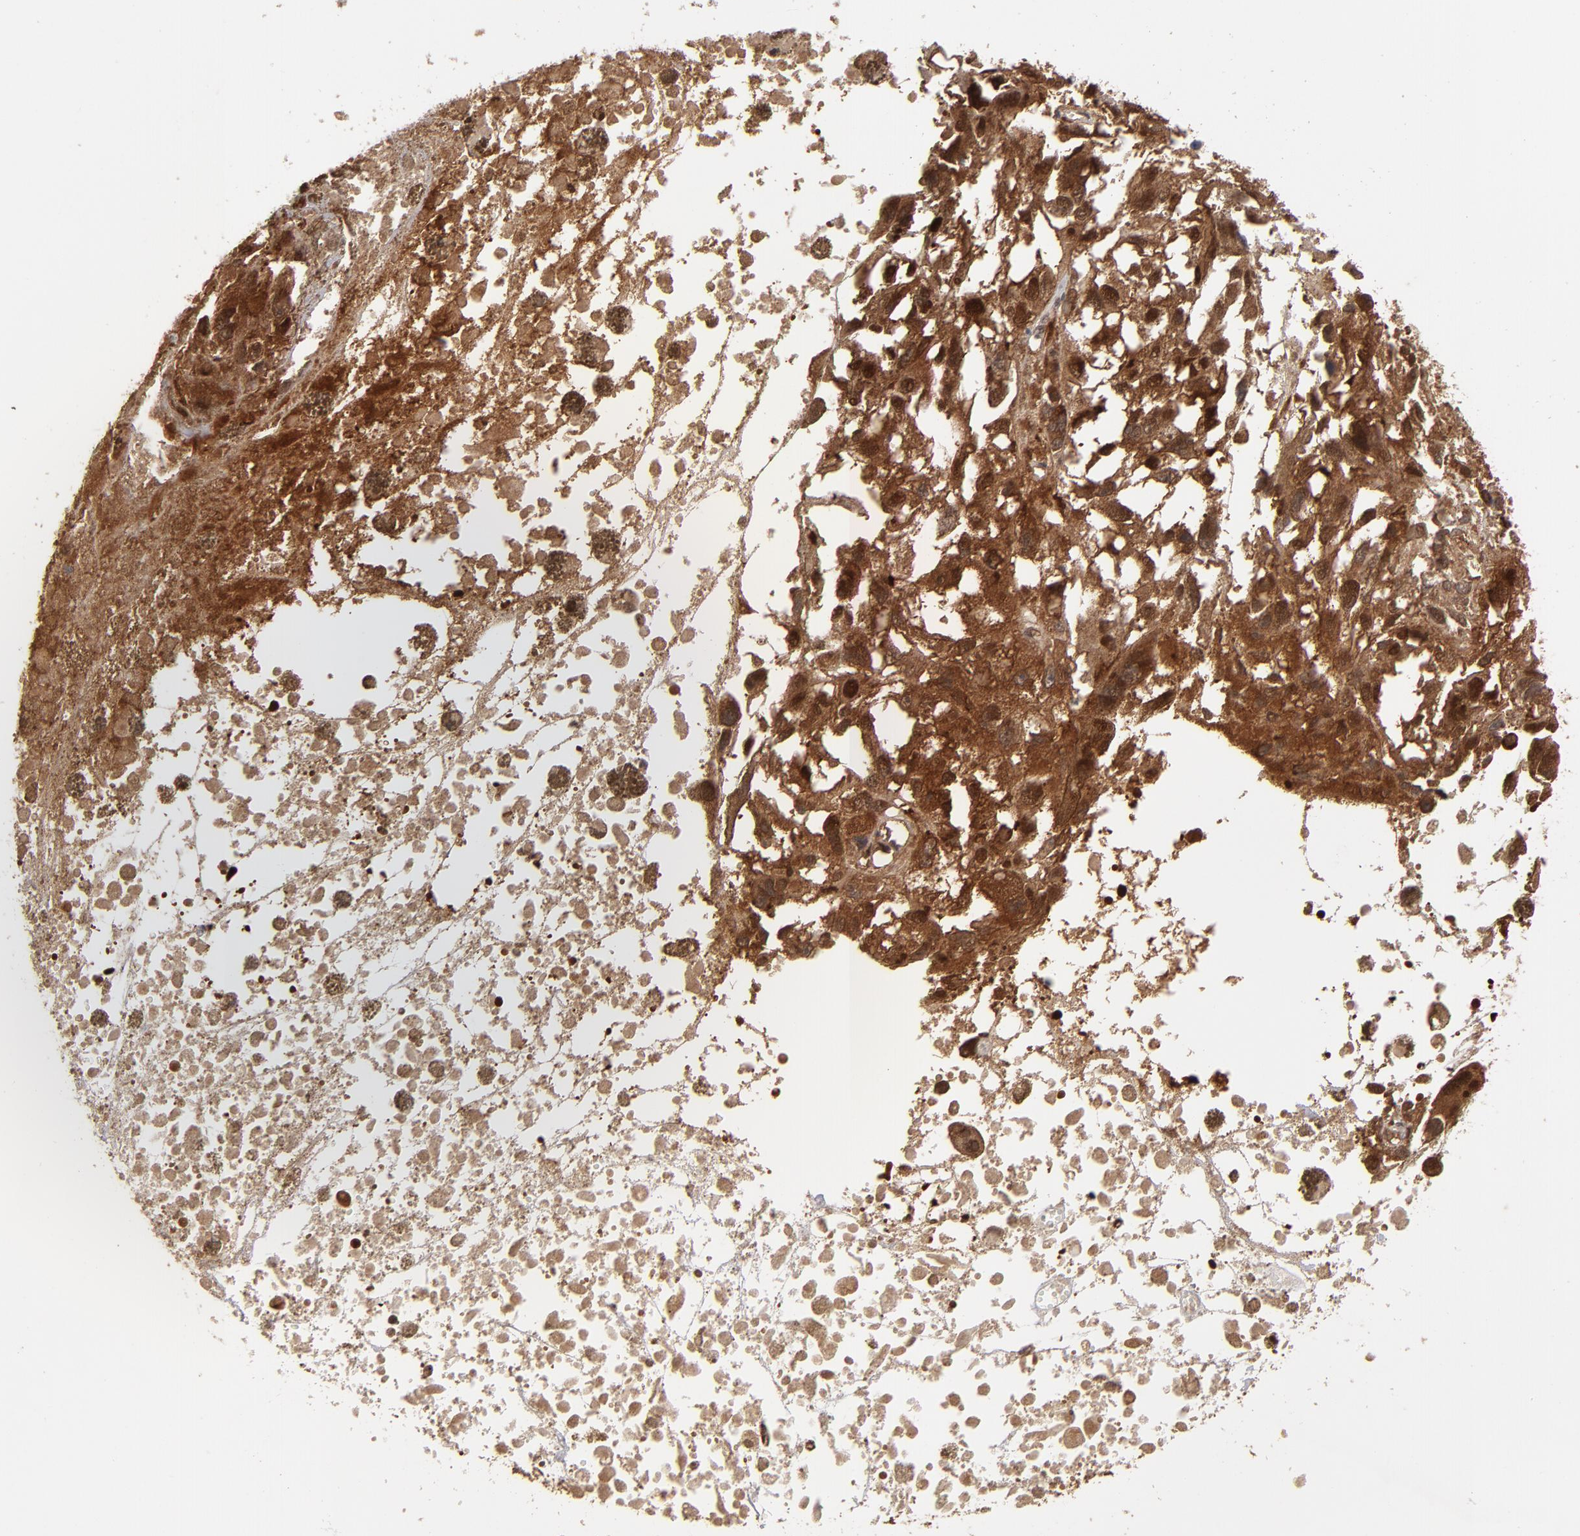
{"staining": {"intensity": "moderate", "quantity": ">75%", "location": "cytoplasmic/membranous,nuclear"}, "tissue": "melanoma", "cell_type": "Tumor cells", "image_type": "cancer", "snomed": [{"axis": "morphology", "description": "Malignant melanoma, Metastatic site"}, {"axis": "topography", "description": "Lymph node"}], "caption": "A micrograph showing moderate cytoplasmic/membranous and nuclear staining in about >75% of tumor cells in malignant melanoma (metastatic site), as visualized by brown immunohistochemical staining.", "gene": "HUWE1", "patient": {"sex": "male", "age": 59}}